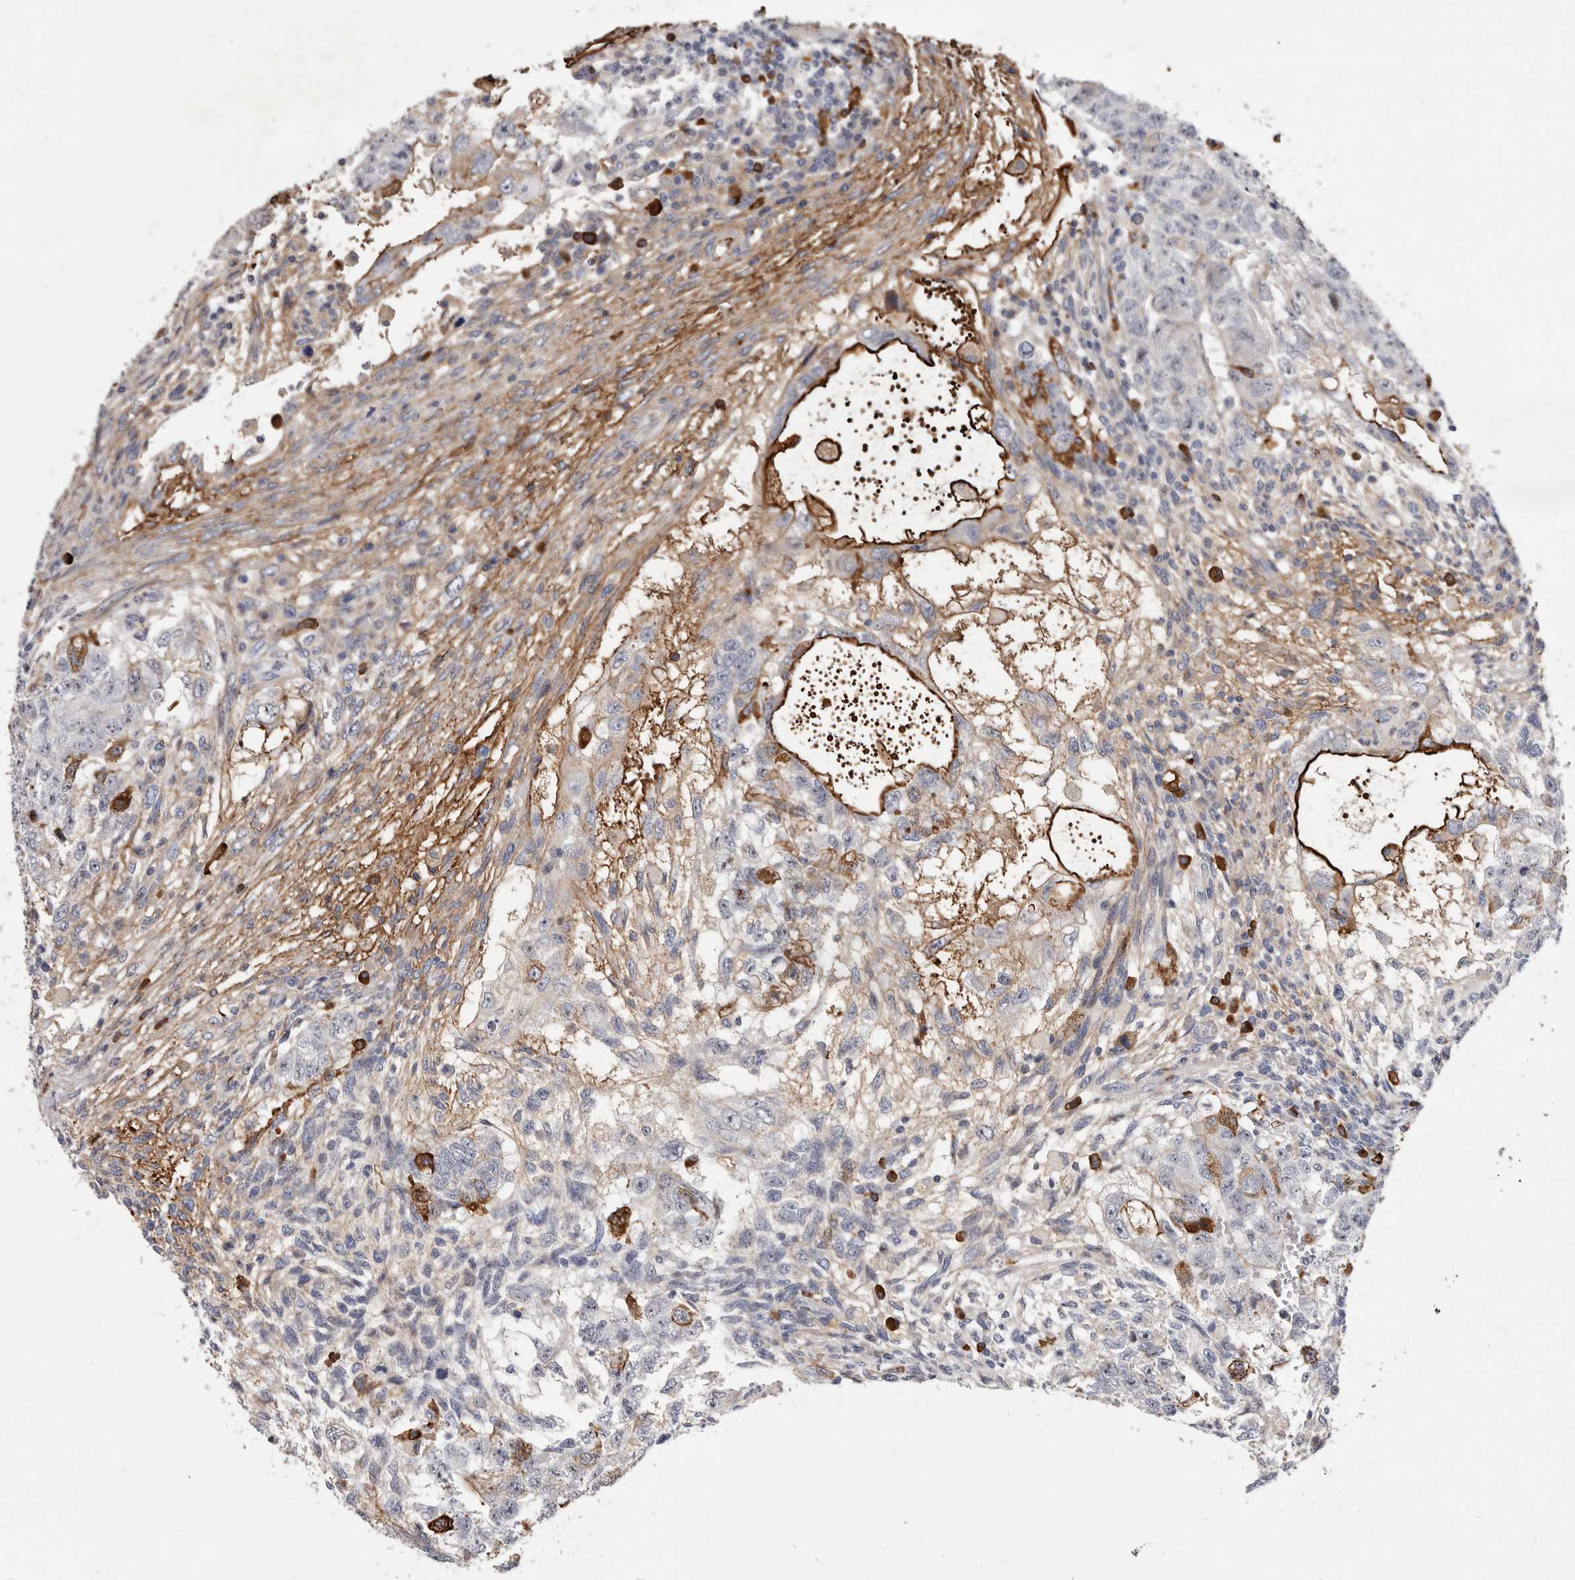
{"staining": {"intensity": "strong", "quantity": "<25%", "location": "cytoplasmic/membranous"}, "tissue": "testis cancer", "cell_type": "Tumor cells", "image_type": "cancer", "snomed": [{"axis": "morphology", "description": "Normal tissue, NOS"}, {"axis": "morphology", "description": "Carcinoma, Embryonal, NOS"}, {"axis": "topography", "description": "Testis"}], "caption": "Immunohistochemistry (IHC) of testis cancer (embryonal carcinoma) demonstrates medium levels of strong cytoplasmic/membranous positivity in approximately <25% of tumor cells.", "gene": "NUBPL", "patient": {"sex": "male", "age": 36}}